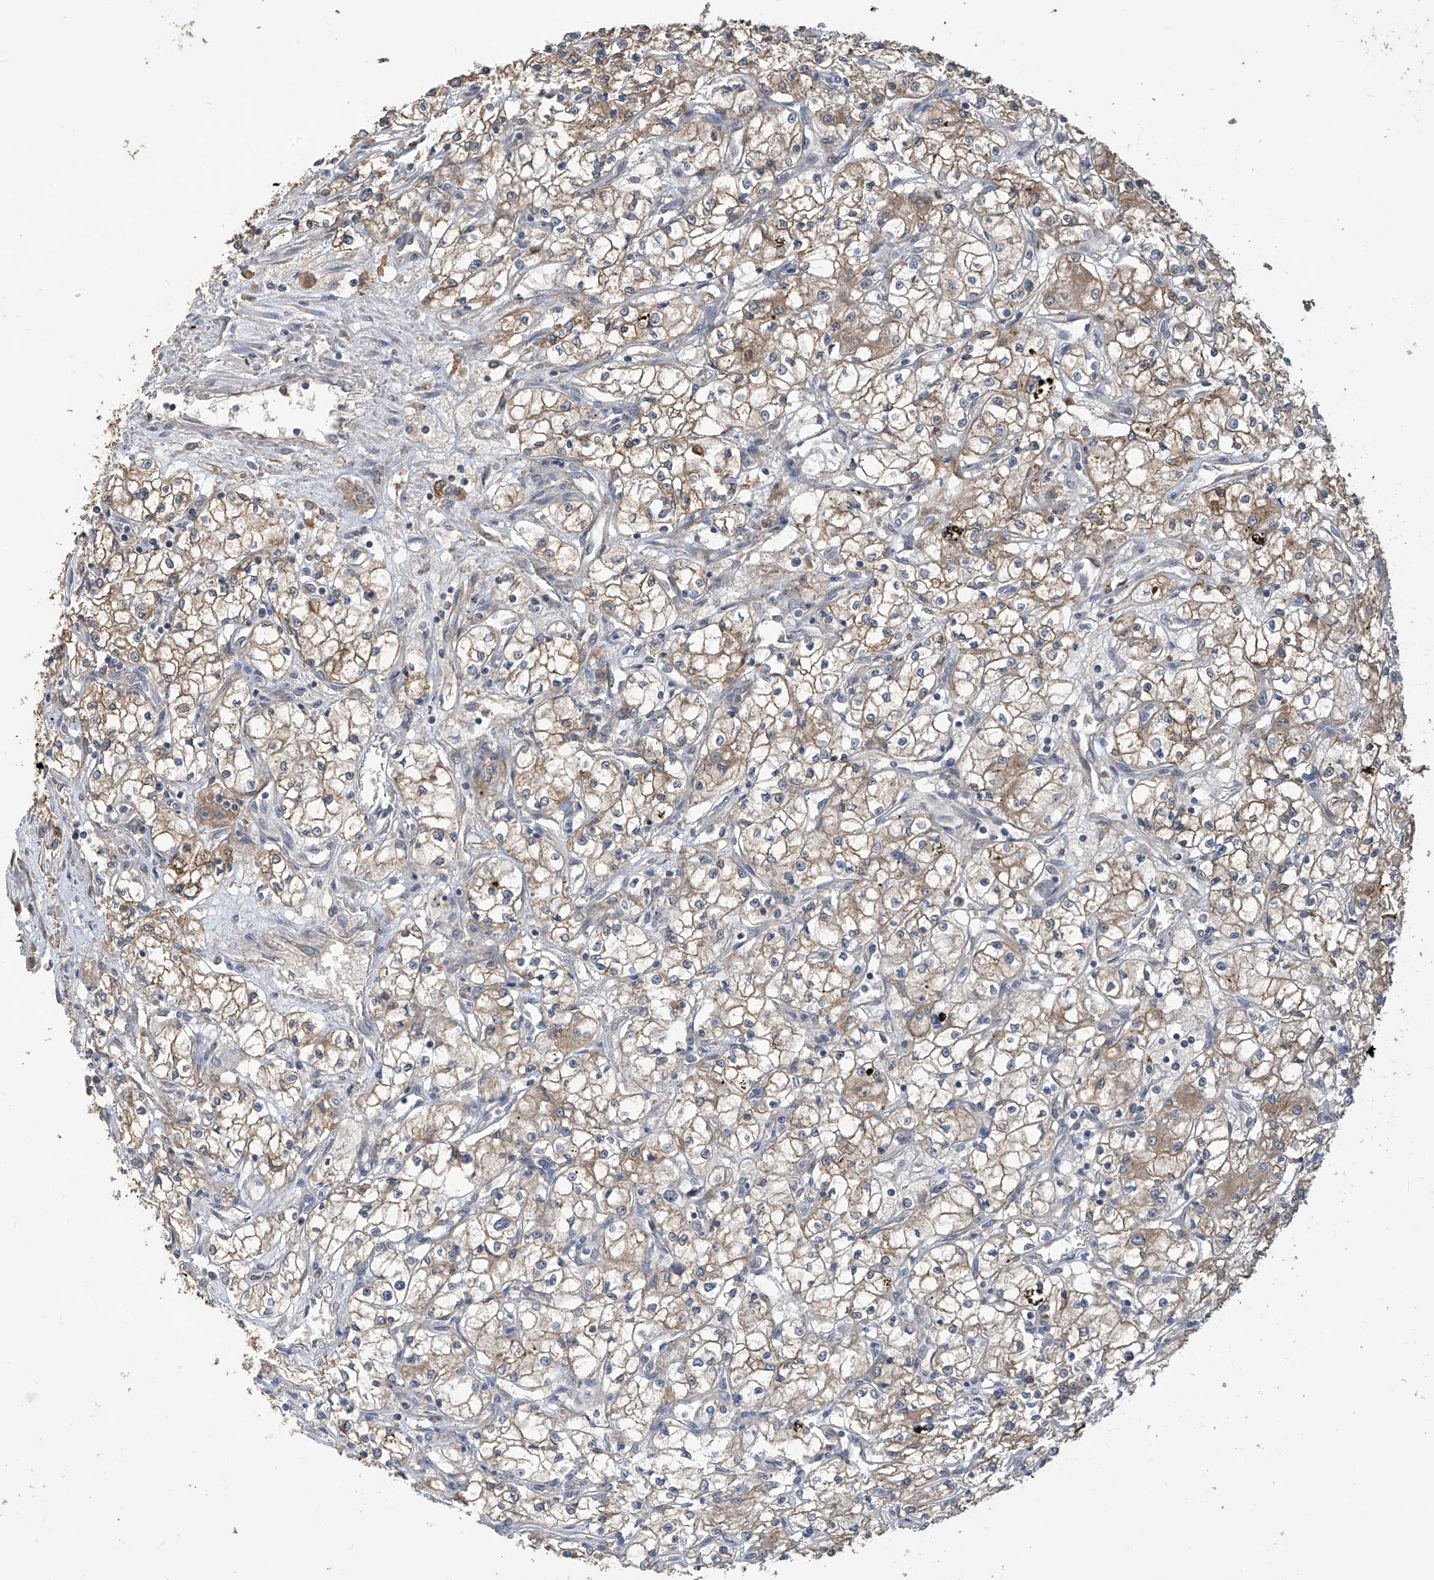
{"staining": {"intensity": "weak", "quantity": "25%-75%", "location": "cytoplasmic/membranous"}, "tissue": "renal cancer", "cell_type": "Tumor cells", "image_type": "cancer", "snomed": [{"axis": "morphology", "description": "Adenocarcinoma, NOS"}, {"axis": "topography", "description": "Kidney"}], "caption": "Protein analysis of adenocarcinoma (renal) tissue displays weak cytoplasmic/membranous expression in approximately 25%-75% of tumor cells.", "gene": "PHACTR4", "patient": {"sex": "male", "age": 59}}